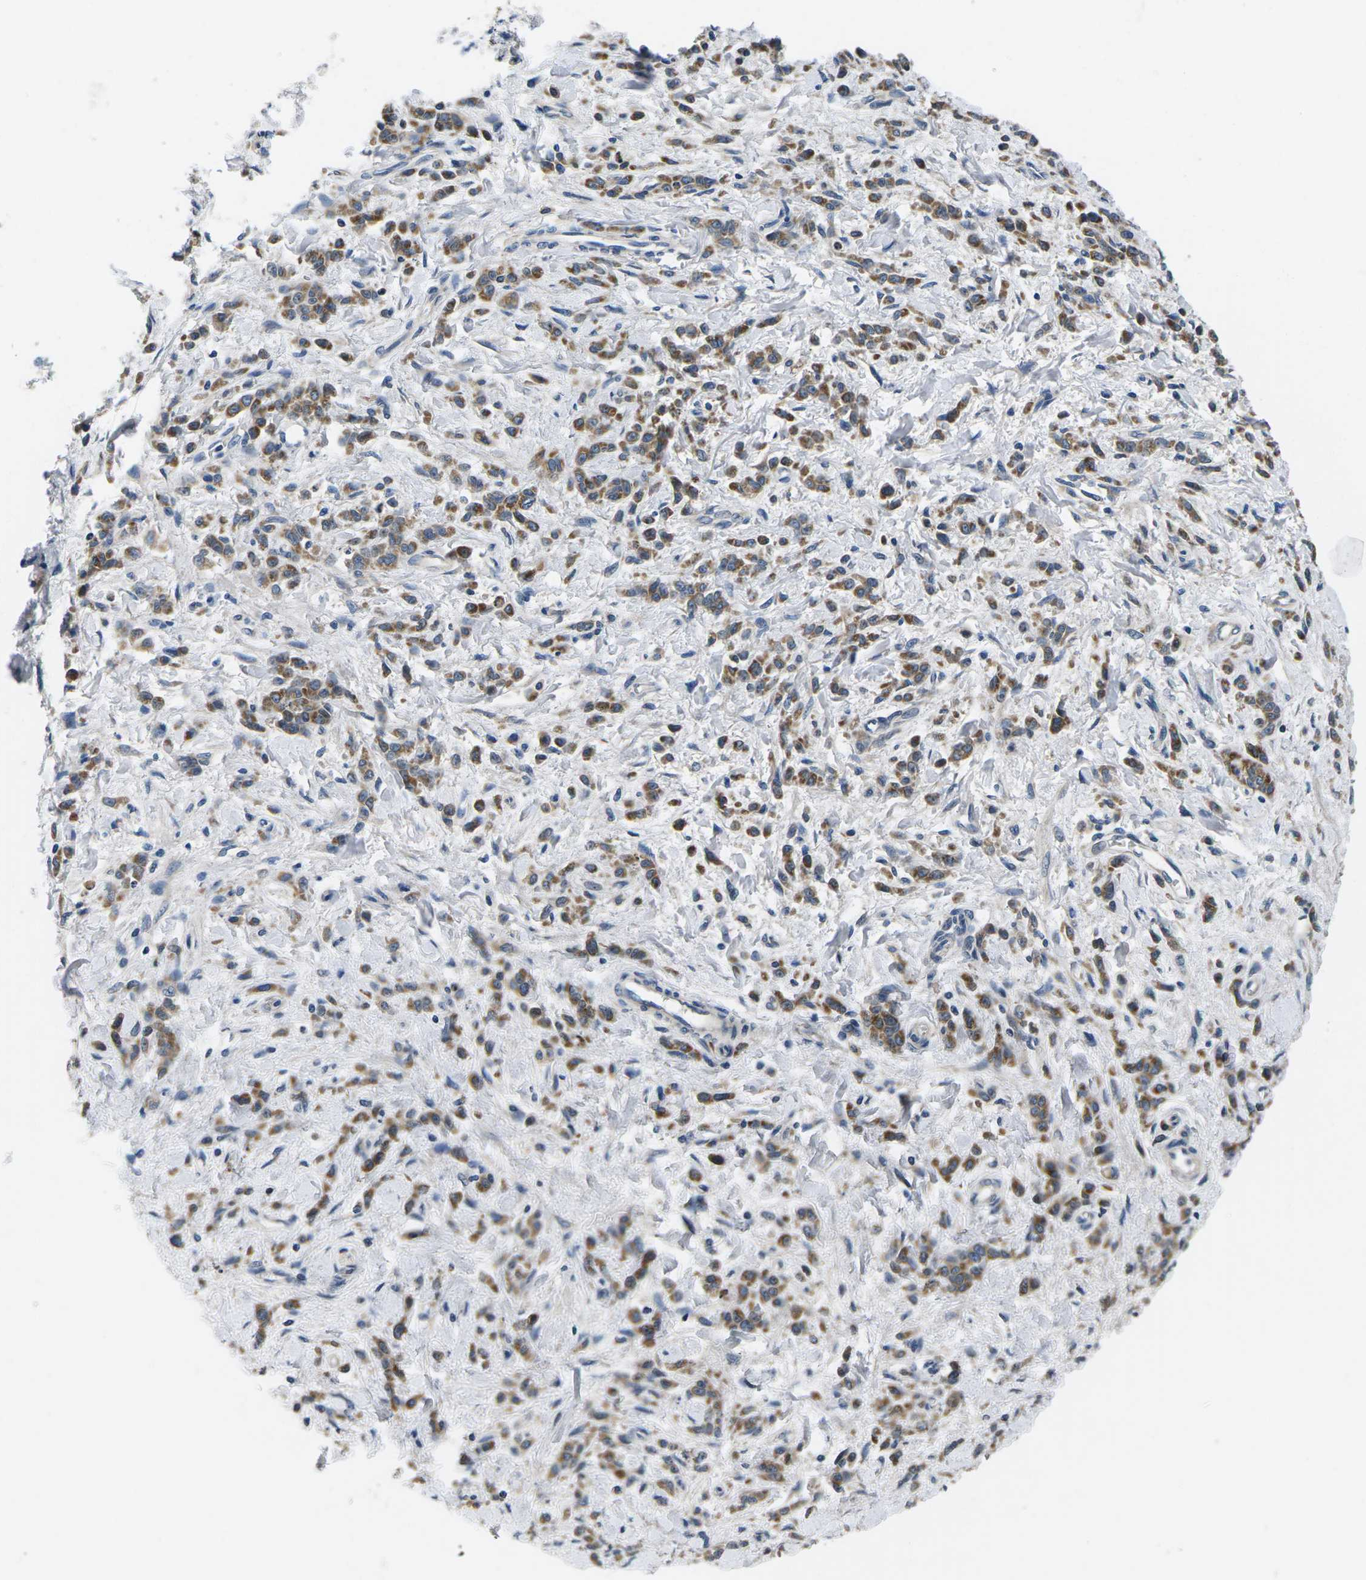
{"staining": {"intensity": "moderate", "quantity": ">75%", "location": "cytoplasmic/membranous"}, "tissue": "stomach cancer", "cell_type": "Tumor cells", "image_type": "cancer", "snomed": [{"axis": "morphology", "description": "Normal tissue, NOS"}, {"axis": "morphology", "description": "Adenocarcinoma, NOS"}, {"axis": "topography", "description": "Stomach"}], "caption": "IHC image of human stomach adenocarcinoma stained for a protein (brown), which demonstrates medium levels of moderate cytoplasmic/membranous positivity in approximately >75% of tumor cells.", "gene": "ERGIC3", "patient": {"sex": "male", "age": 82}}